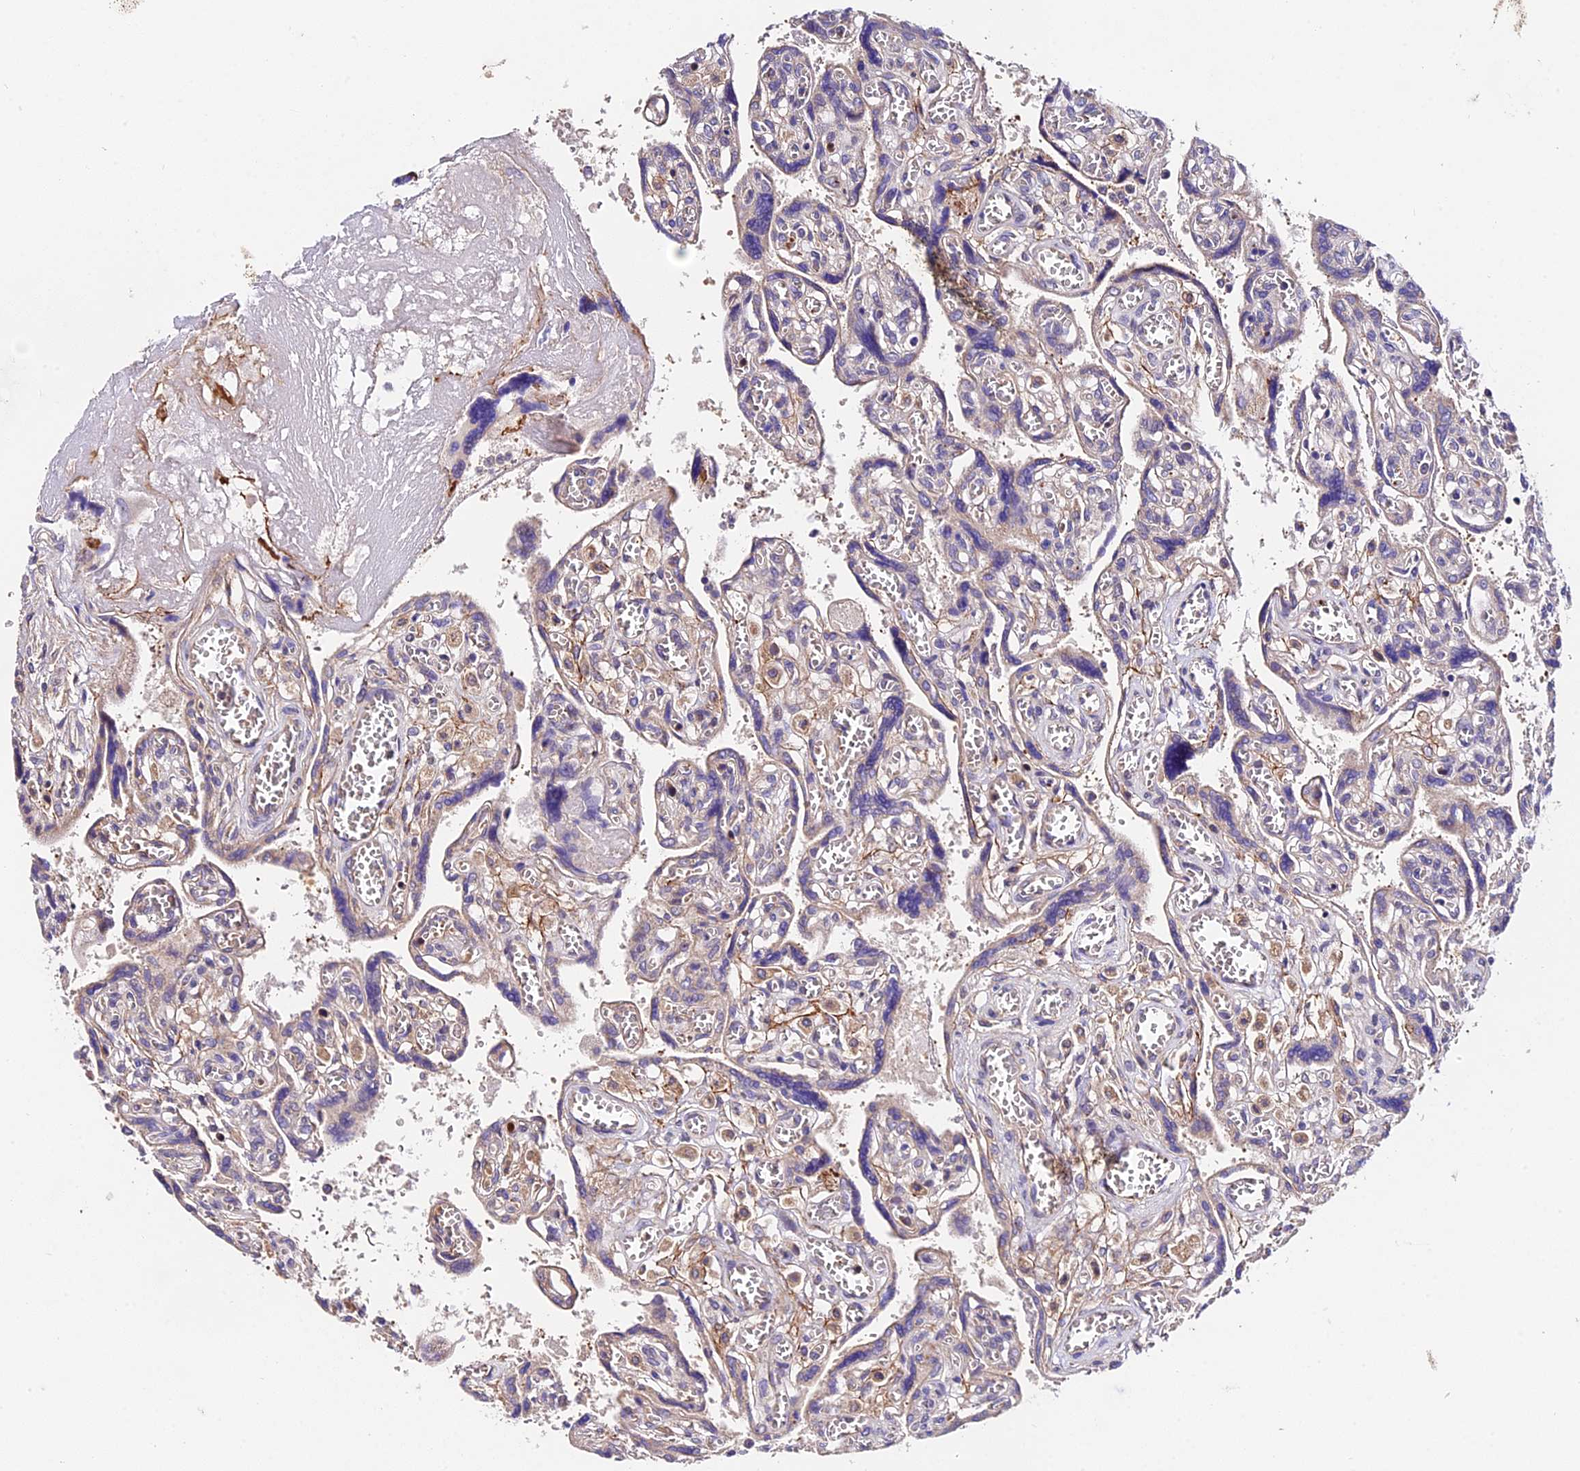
{"staining": {"intensity": "weak", "quantity": "25%-75%", "location": "cytoplasmic/membranous"}, "tissue": "placenta", "cell_type": "Trophoblastic cells", "image_type": "normal", "snomed": [{"axis": "morphology", "description": "Normal tissue, NOS"}, {"axis": "topography", "description": "Placenta"}], "caption": "The micrograph reveals a brown stain indicating the presence of a protein in the cytoplasmic/membranous of trophoblastic cells in placenta. The staining is performed using DAB (3,3'-diaminobenzidine) brown chromogen to label protein expression. The nuclei are counter-stained blue using hematoxylin.", "gene": "TRMT1", "patient": {"sex": "female", "age": 39}}